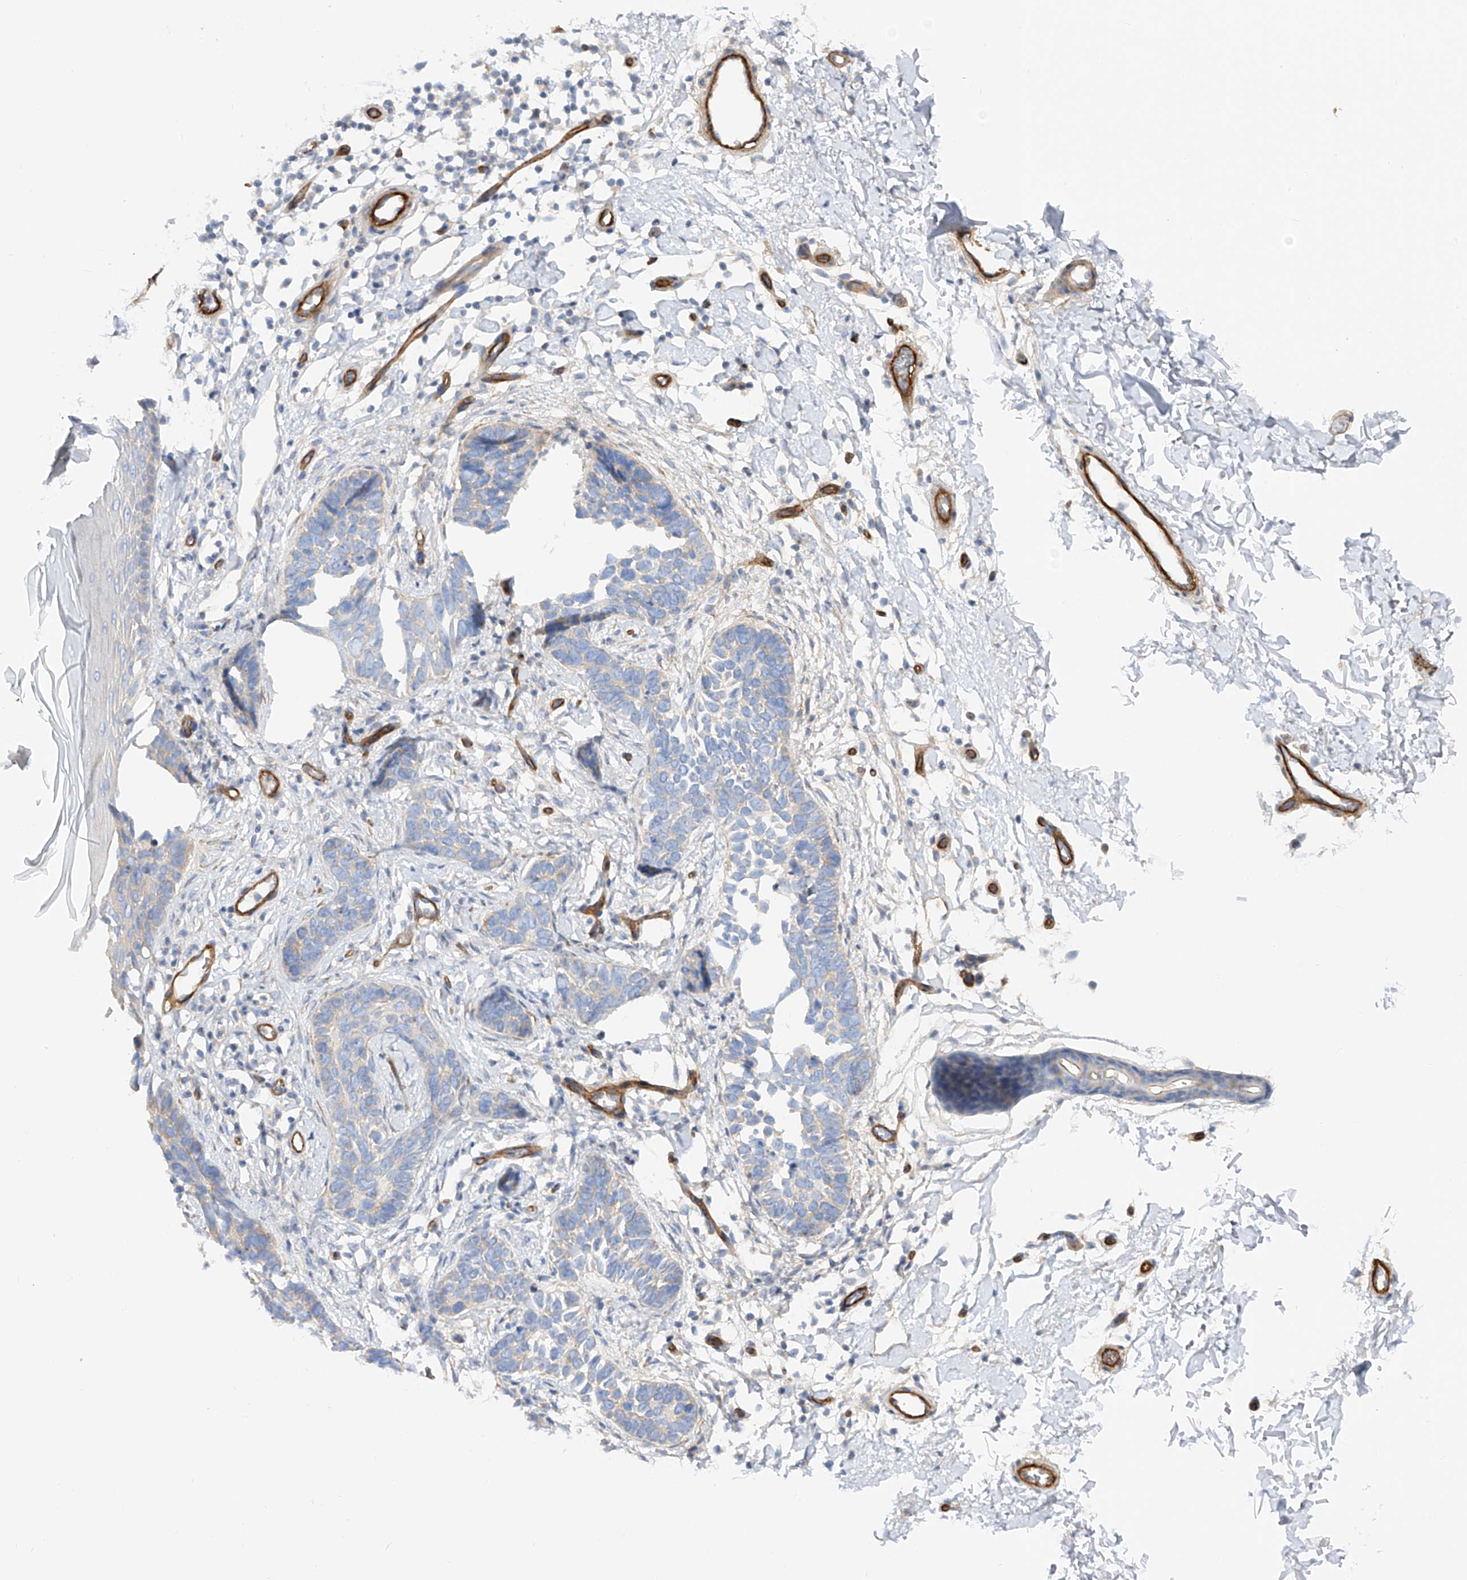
{"staining": {"intensity": "negative", "quantity": "none", "location": "none"}, "tissue": "skin cancer", "cell_type": "Tumor cells", "image_type": "cancer", "snomed": [{"axis": "morphology", "description": "Normal tissue, NOS"}, {"axis": "morphology", "description": "Basal cell carcinoma"}, {"axis": "topography", "description": "Skin"}], "caption": "Immunohistochemistry image of neoplastic tissue: human skin cancer (basal cell carcinoma) stained with DAB demonstrates no significant protein positivity in tumor cells. (DAB immunohistochemistry, high magnification).", "gene": "LCA5", "patient": {"sex": "male", "age": 77}}